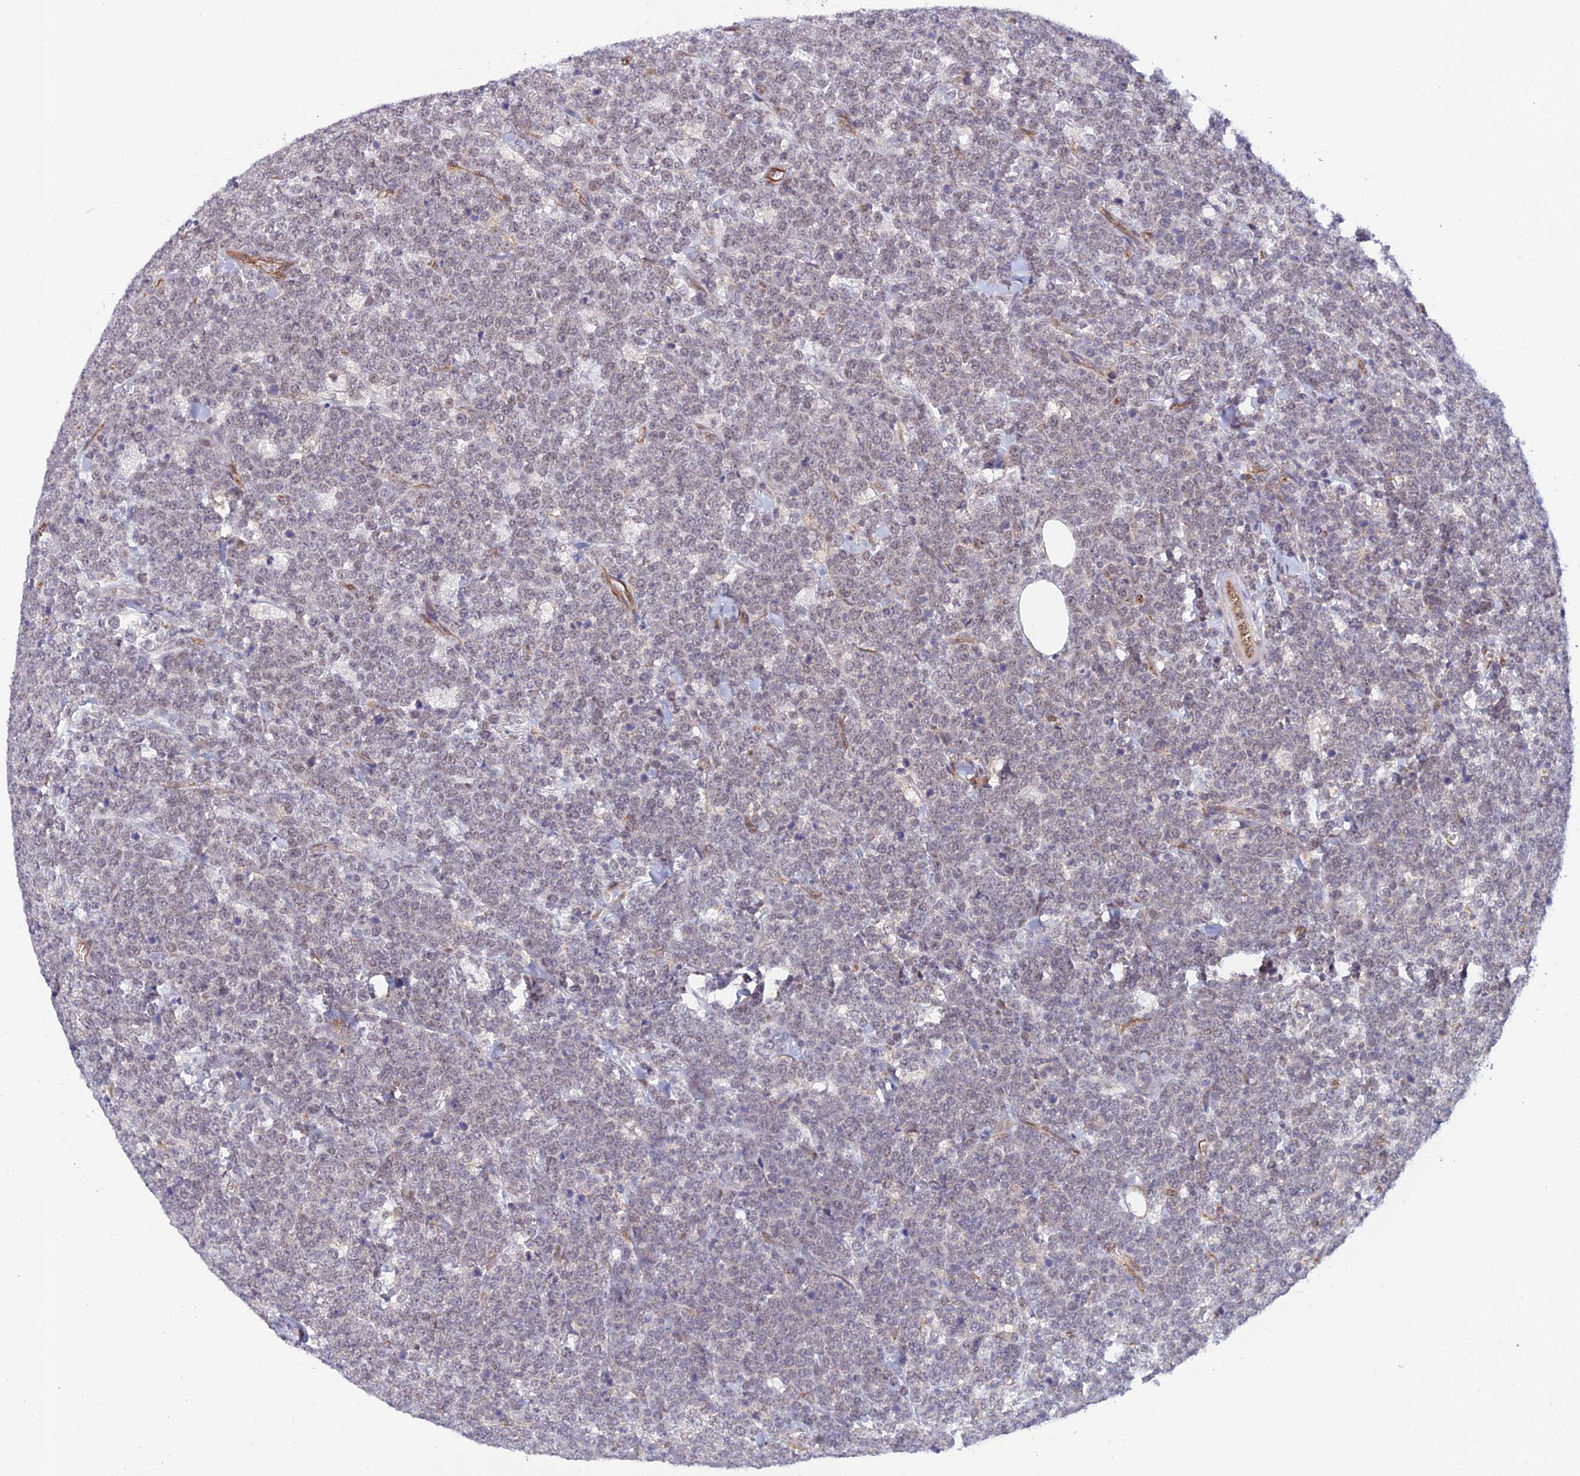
{"staining": {"intensity": "negative", "quantity": "none", "location": "none"}, "tissue": "lymphoma", "cell_type": "Tumor cells", "image_type": "cancer", "snomed": [{"axis": "morphology", "description": "Malignant lymphoma, non-Hodgkin's type, High grade"}, {"axis": "topography", "description": "Small intestine"}], "caption": "Tumor cells are negative for protein expression in human lymphoma.", "gene": "PAGR1", "patient": {"sex": "male", "age": 8}}